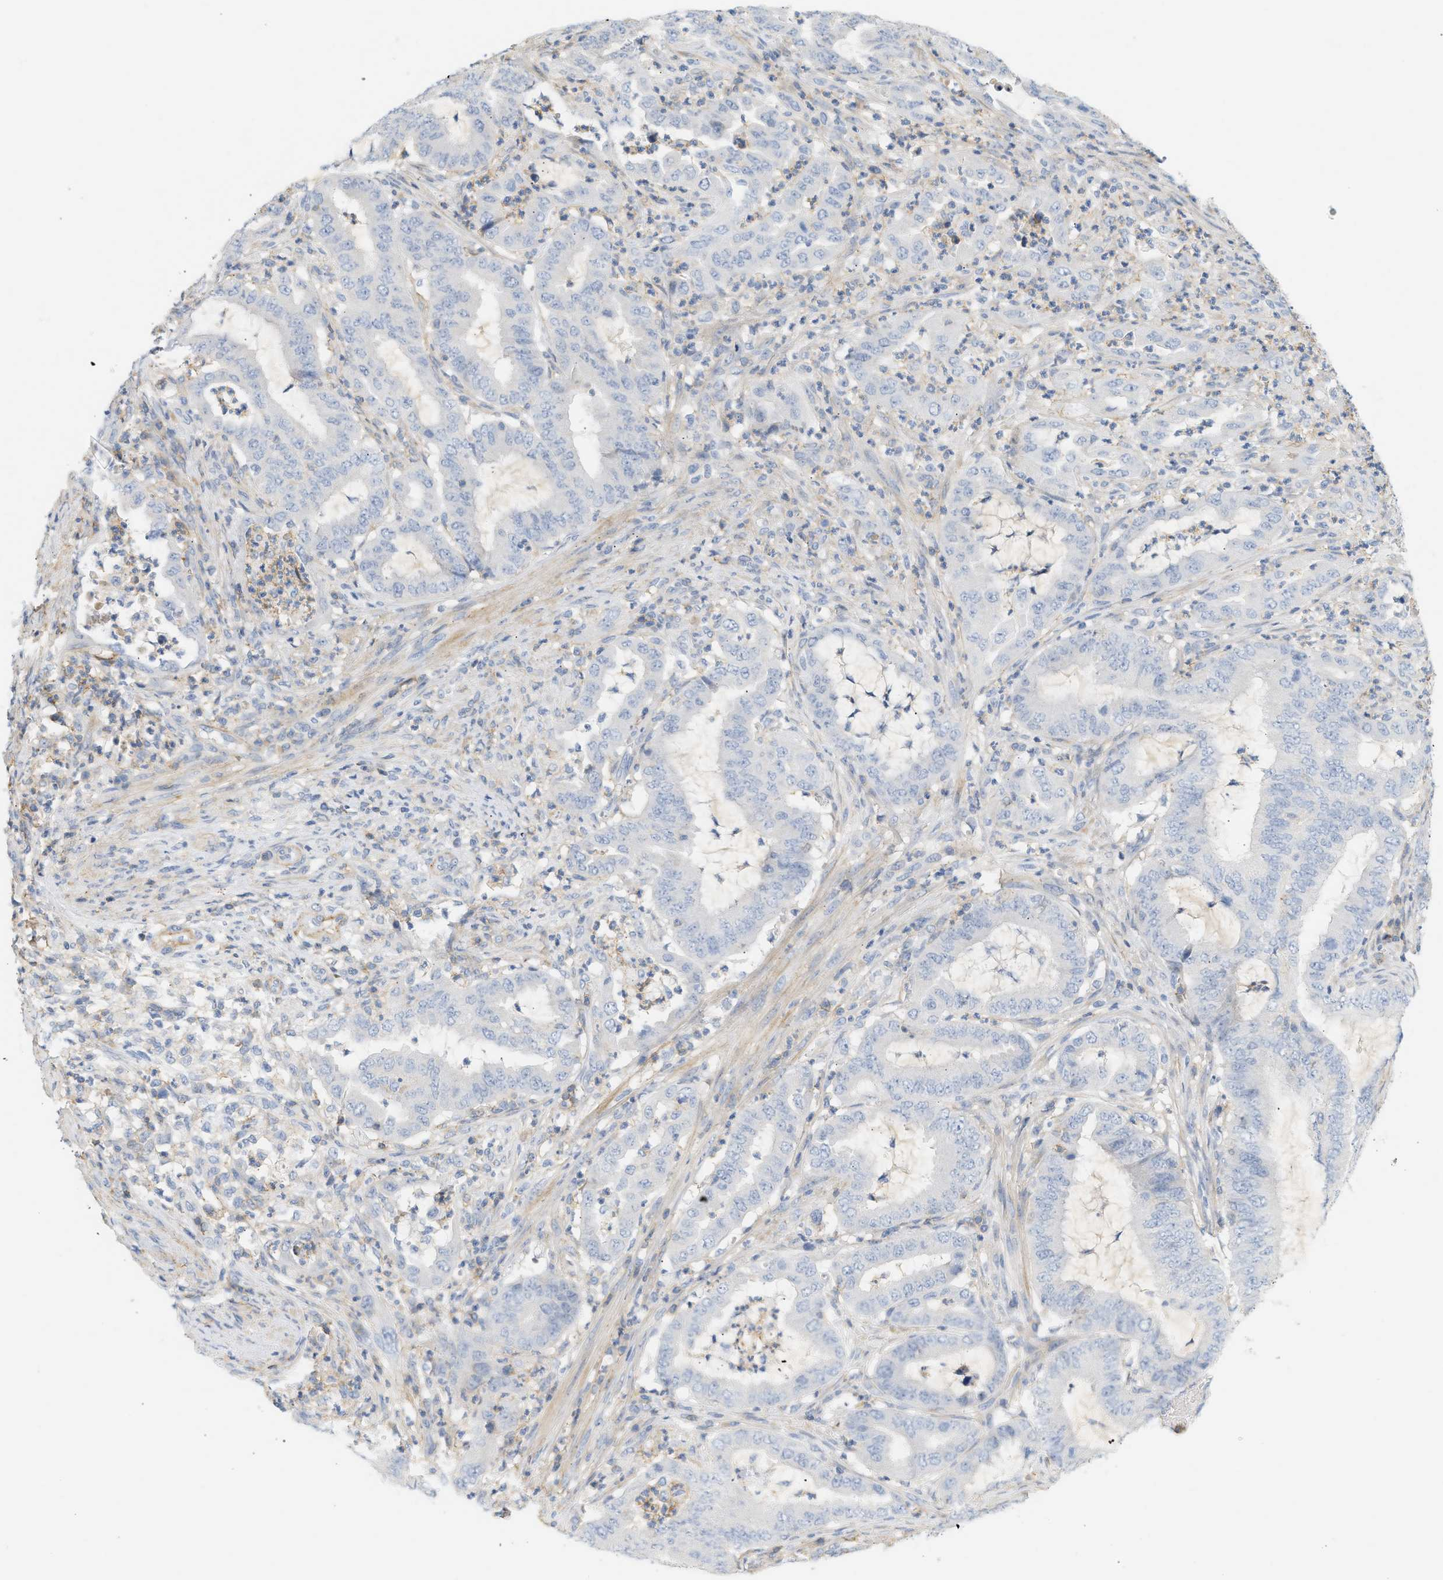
{"staining": {"intensity": "negative", "quantity": "none", "location": "none"}, "tissue": "endometrial cancer", "cell_type": "Tumor cells", "image_type": "cancer", "snomed": [{"axis": "morphology", "description": "Adenocarcinoma, NOS"}, {"axis": "topography", "description": "Endometrium"}], "caption": "Immunohistochemistry photomicrograph of neoplastic tissue: human endometrial cancer (adenocarcinoma) stained with DAB demonstrates no significant protein expression in tumor cells. (Stains: DAB (3,3'-diaminobenzidine) immunohistochemistry with hematoxylin counter stain, Microscopy: brightfield microscopy at high magnification).", "gene": "BVES", "patient": {"sex": "female", "age": 70}}